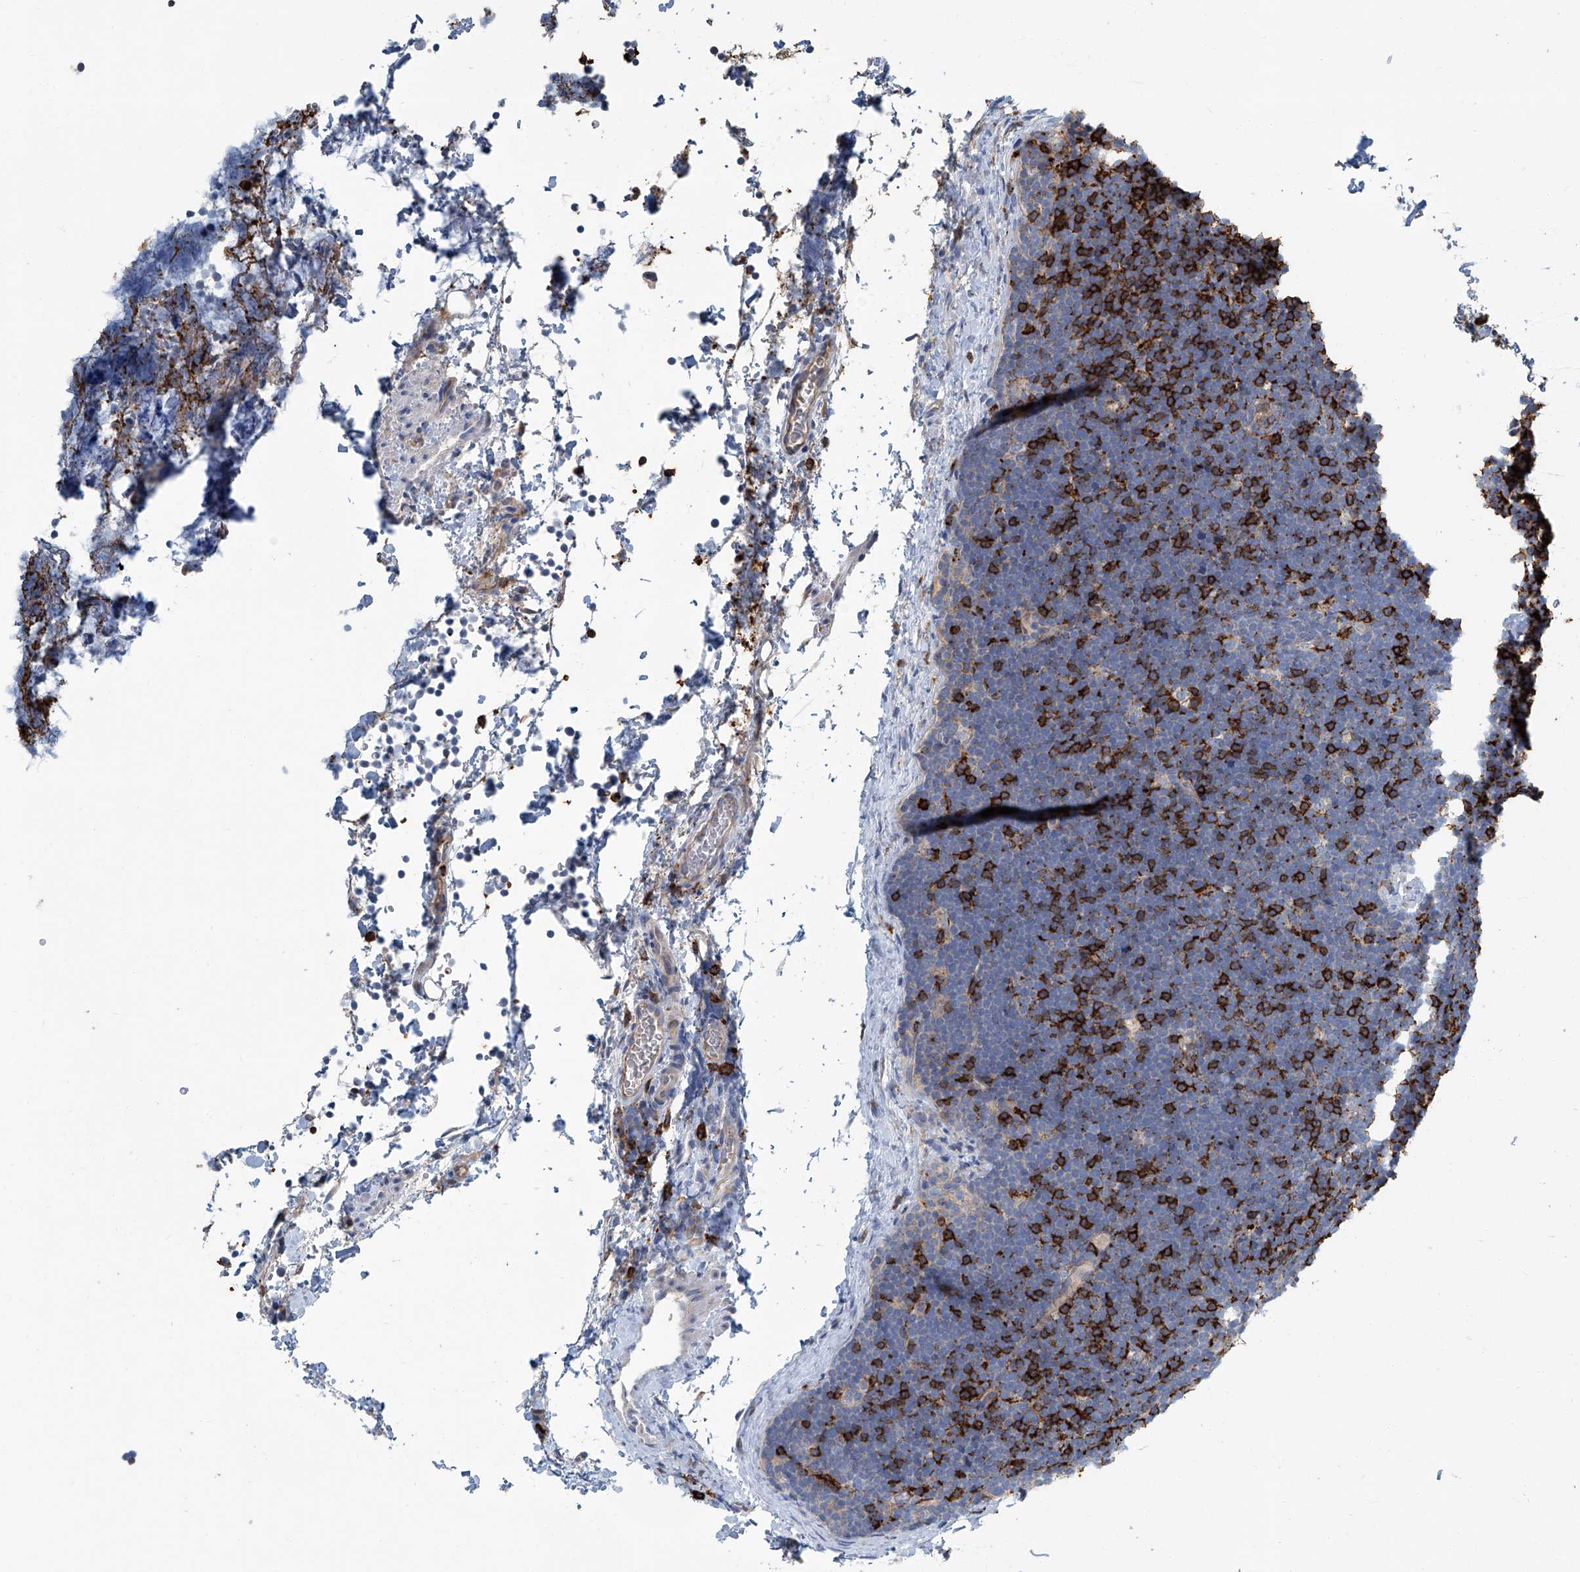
{"staining": {"intensity": "strong", "quantity": "25%-75%", "location": "cytoplasmic/membranous"}, "tissue": "lymphoma", "cell_type": "Tumor cells", "image_type": "cancer", "snomed": [{"axis": "morphology", "description": "Malignant lymphoma, non-Hodgkin's type, High grade"}, {"axis": "topography", "description": "Lymph node"}], "caption": "Strong cytoplasmic/membranous positivity is seen in approximately 25%-75% of tumor cells in high-grade malignant lymphoma, non-Hodgkin's type.", "gene": "FAM167A", "patient": {"sex": "male", "age": 13}}